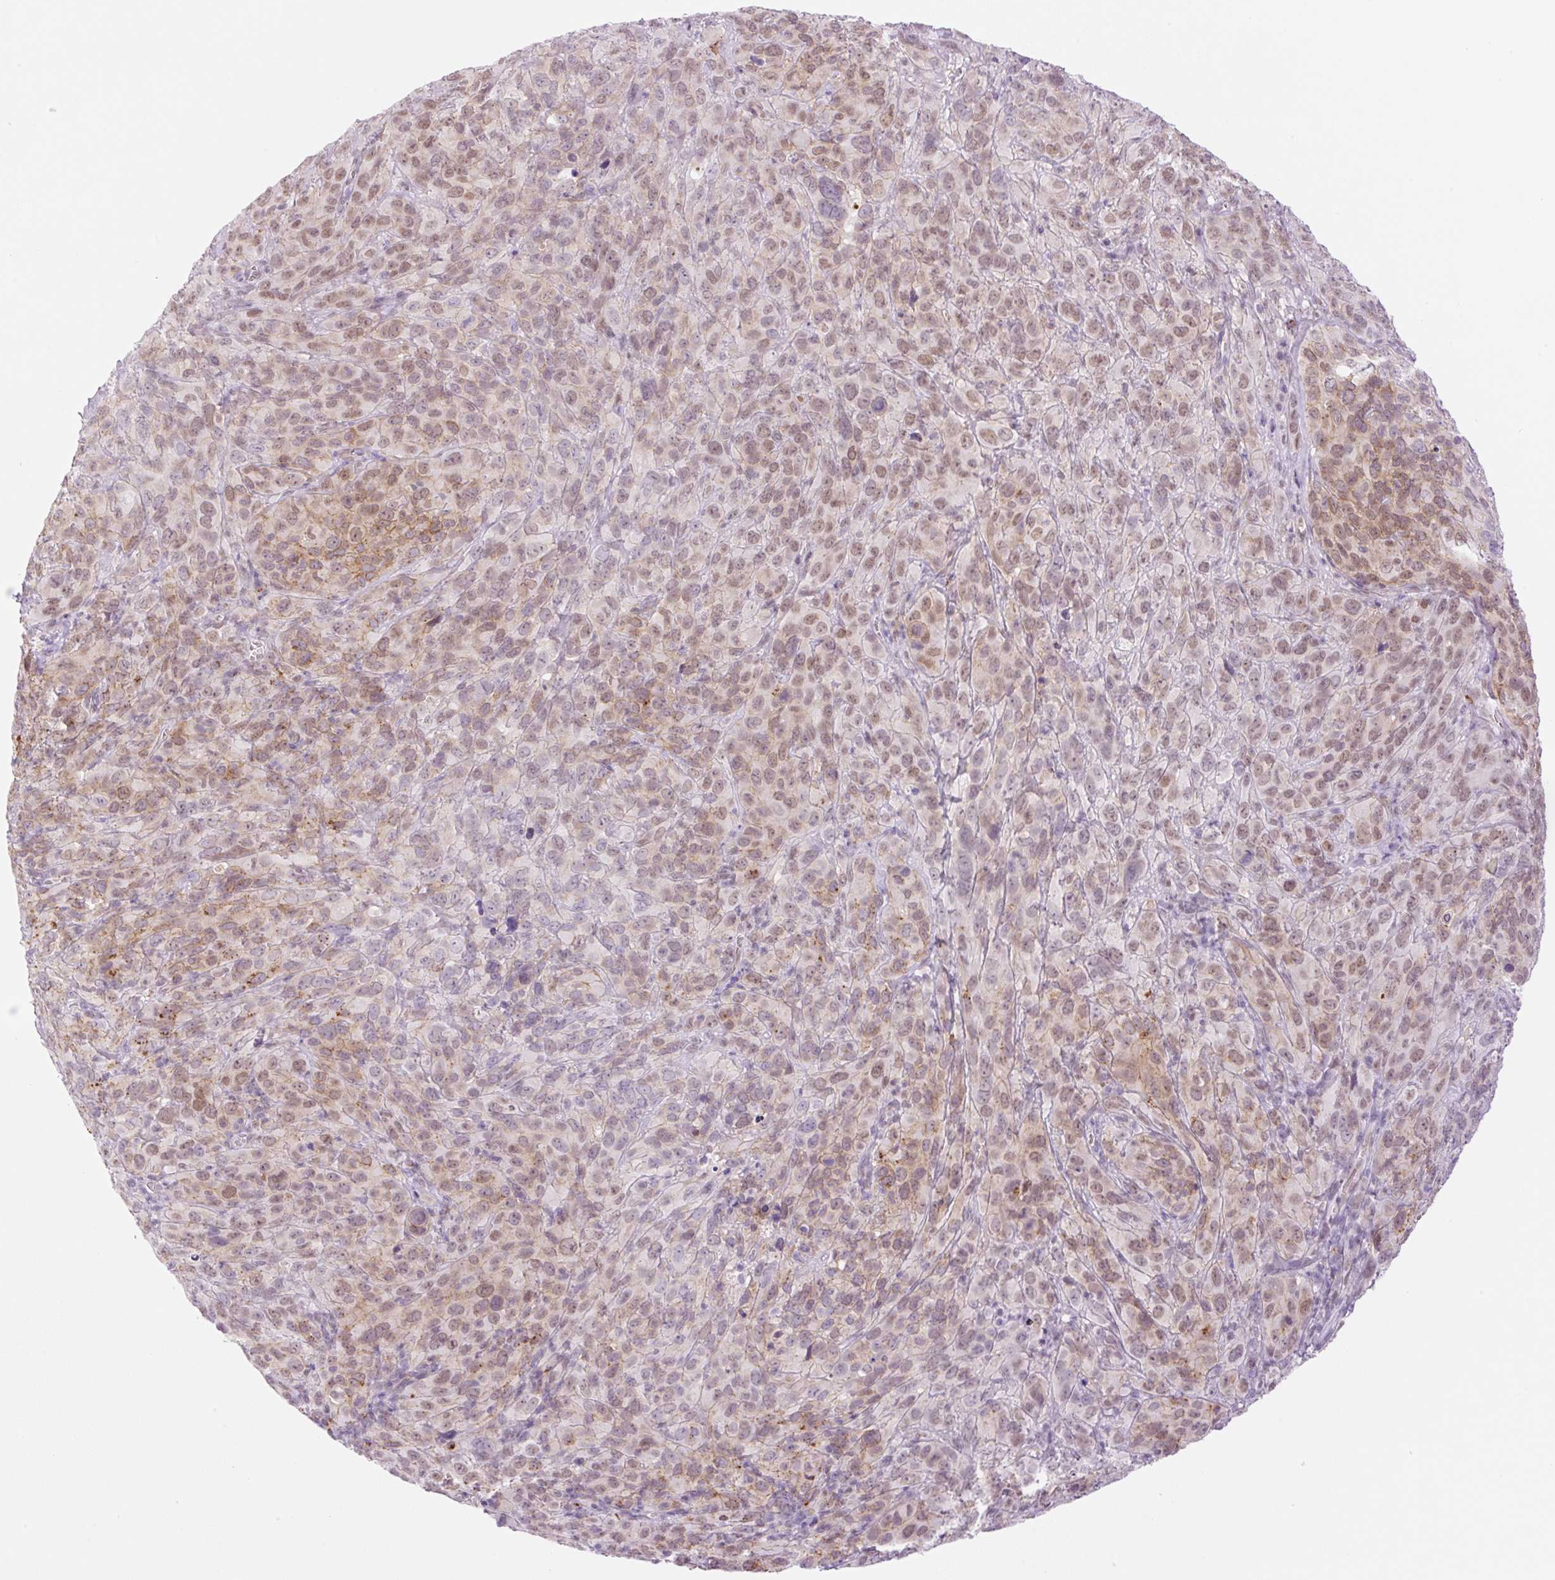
{"staining": {"intensity": "moderate", "quantity": ">75%", "location": "cytoplasmic/membranous,nuclear"}, "tissue": "cervical cancer", "cell_type": "Tumor cells", "image_type": "cancer", "snomed": [{"axis": "morphology", "description": "Squamous cell carcinoma, NOS"}, {"axis": "topography", "description": "Cervix"}], "caption": "Protein staining displays moderate cytoplasmic/membranous and nuclear positivity in approximately >75% of tumor cells in squamous cell carcinoma (cervical). (IHC, brightfield microscopy, high magnification).", "gene": "PALM3", "patient": {"sex": "female", "age": 51}}